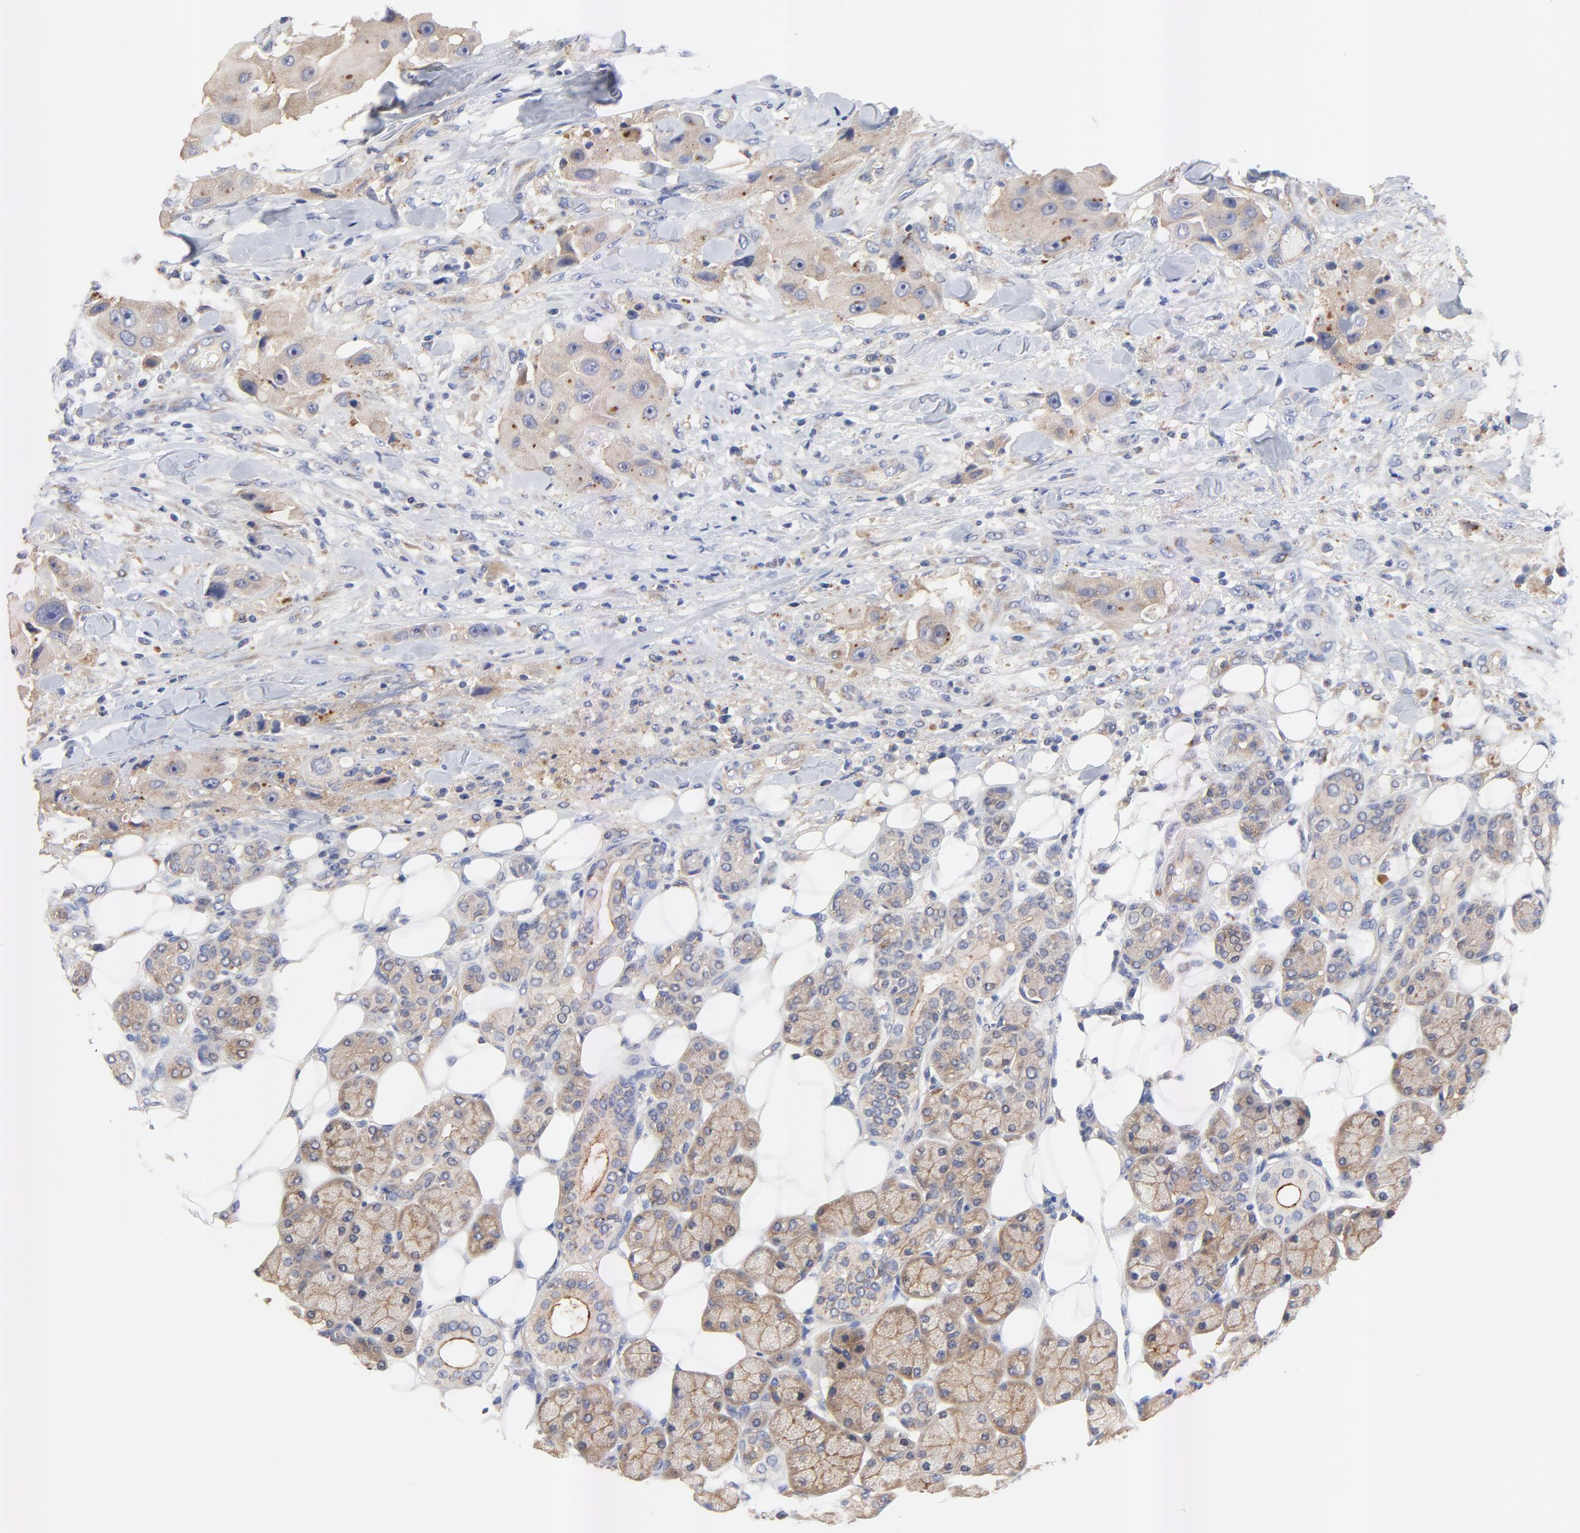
{"staining": {"intensity": "weak", "quantity": ">75%", "location": "cytoplasmic/membranous"}, "tissue": "head and neck cancer", "cell_type": "Tumor cells", "image_type": "cancer", "snomed": [{"axis": "morphology", "description": "Normal tissue, NOS"}, {"axis": "morphology", "description": "Adenocarcinoma, NOS"}, {"axis": "topography", "description": "Salivary gland"}, {"axis": "topography", "description": "Head-Neck"}], "caption": "A brown stain labels weak cytoplasmic/membranous staining of a protein in head and neck adenocarcinoma tumor cells. (IHC, brightfield microscopy, high magnification).", "gene": "FBXL2", "patient": {"sex": "male", "age": 80}}